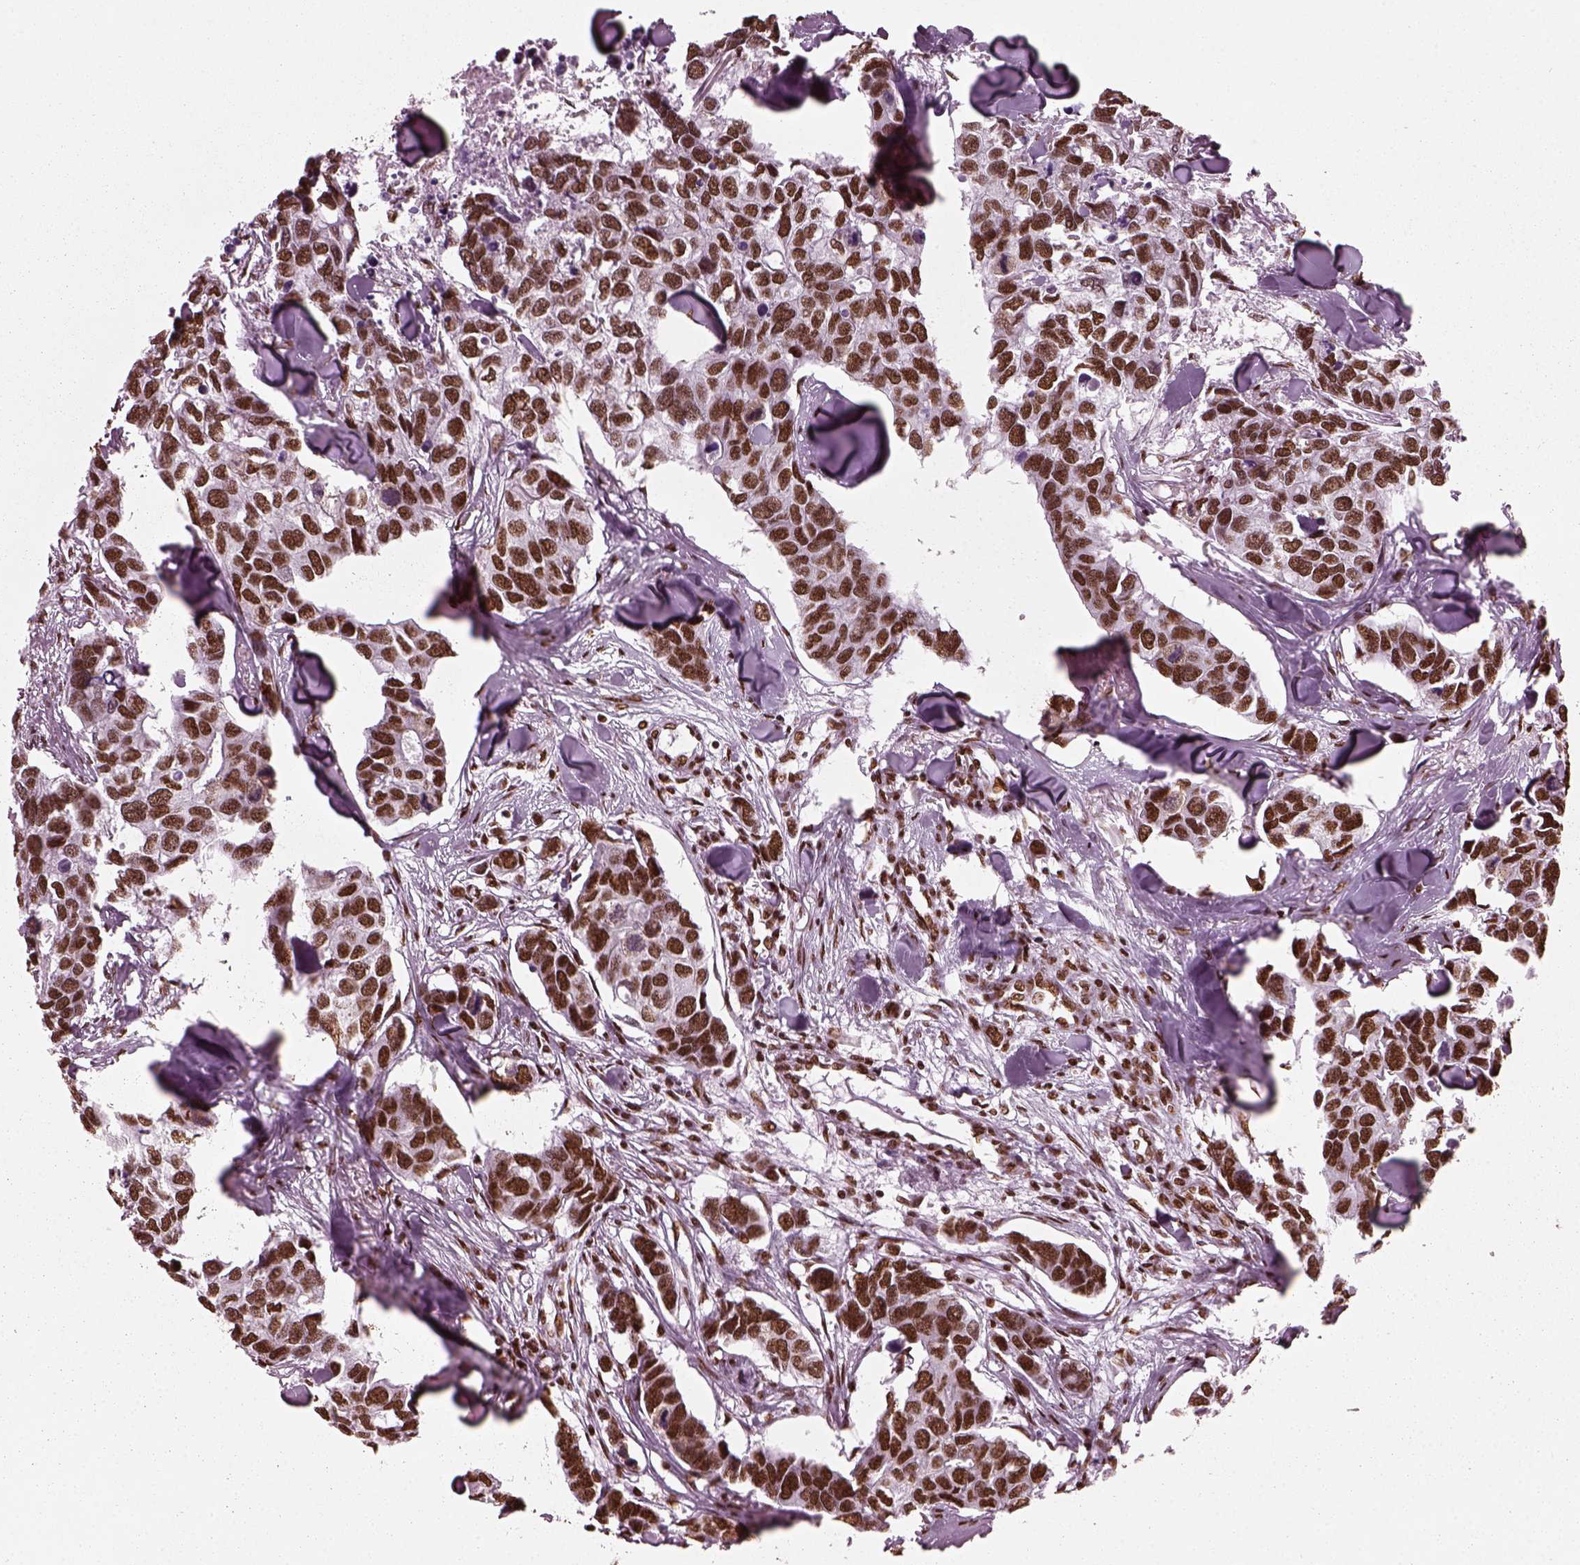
{"staining": {"intensity": "strong", "quantity": ">75%", "location": "nuclear"}, "tissue": "breast cancer", "cell_type": "Tumor cells", "image_type": "cancer", "snomed": [{"axis": "morphology", "description": "Duct carcinoma"}, {"axis": "topography", "description": "Breast"}], "caption": "This photomicrograph reveals infiltrating ductal carcinoma (breast) stained with IHC to label a protein in brown. The nuclear of tumor cells show strong positivity for the protein. Nuclei are counter-stained blue.", "gene": "CBFA2T3", "patient": {"sex": "female", "age": 83}}